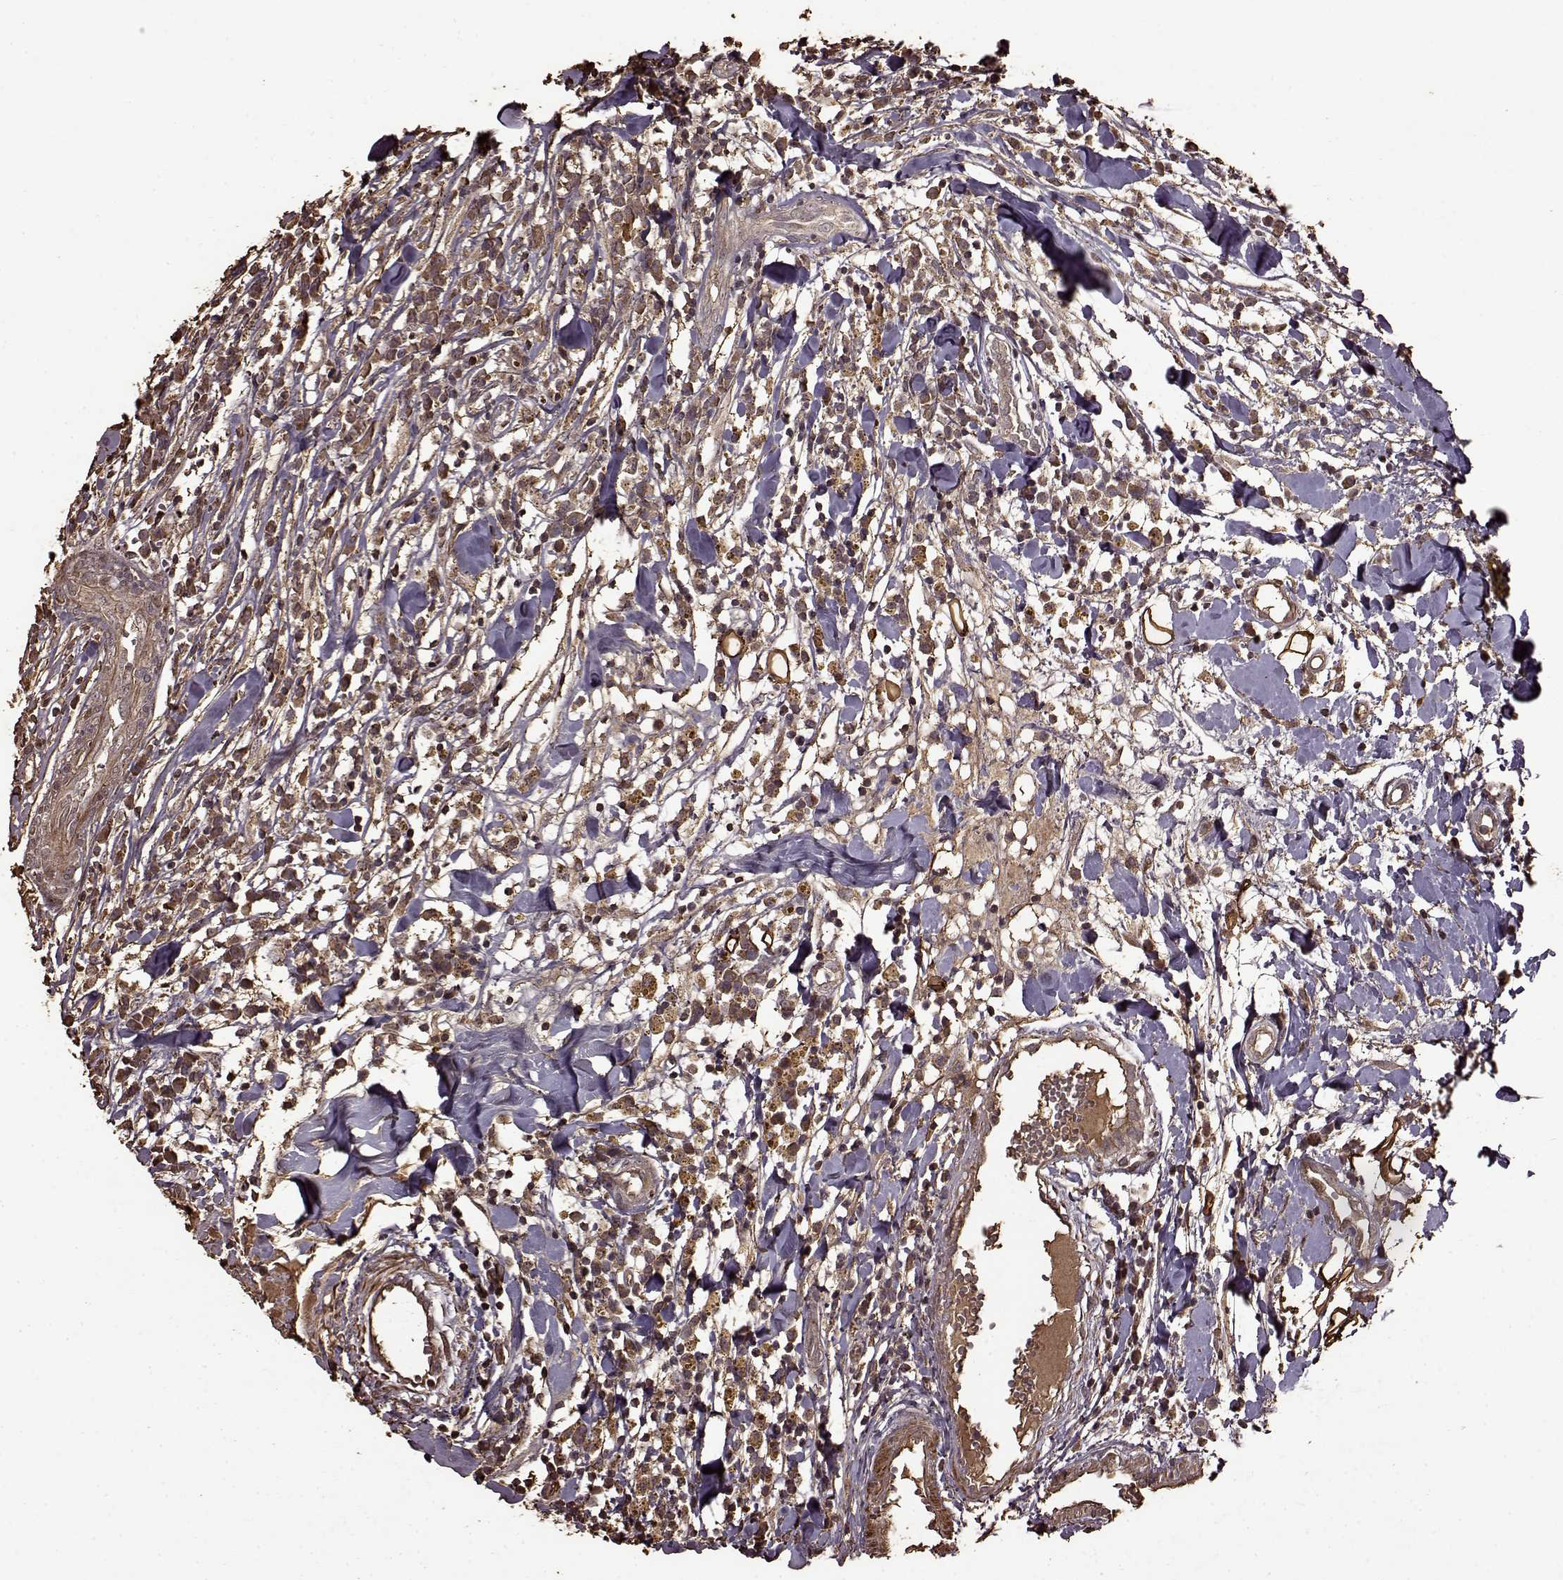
{"staining": {"intensity": "moderate", "quantity": "<25%", "location": "cytoplasmic/membranous"}, "tissue": "breast cancer", "cell_type": "Tumor cells", "image_type": "cancer", "snomed": [{"axis": "morphology", "description": "Duct carcinoma"}, {"axis": "topography", "description": "Breast"}], "caption": "IHC (DAB (3,3'-diaminobenzidine)) staining of breast cancer (invasive ductal carcinoma) exhibits moderate cytoplasmic/membranous protein expression in approximately <25% of tumor cells. The staining is performed using DAB (3,3'-diaminobenzidine) brown chromogen to label protein expression. The nuclei are counter-stained blue using hematoxylin.", "gene": "FBXW11", "patient": {"sex": "female", "age": 30}}